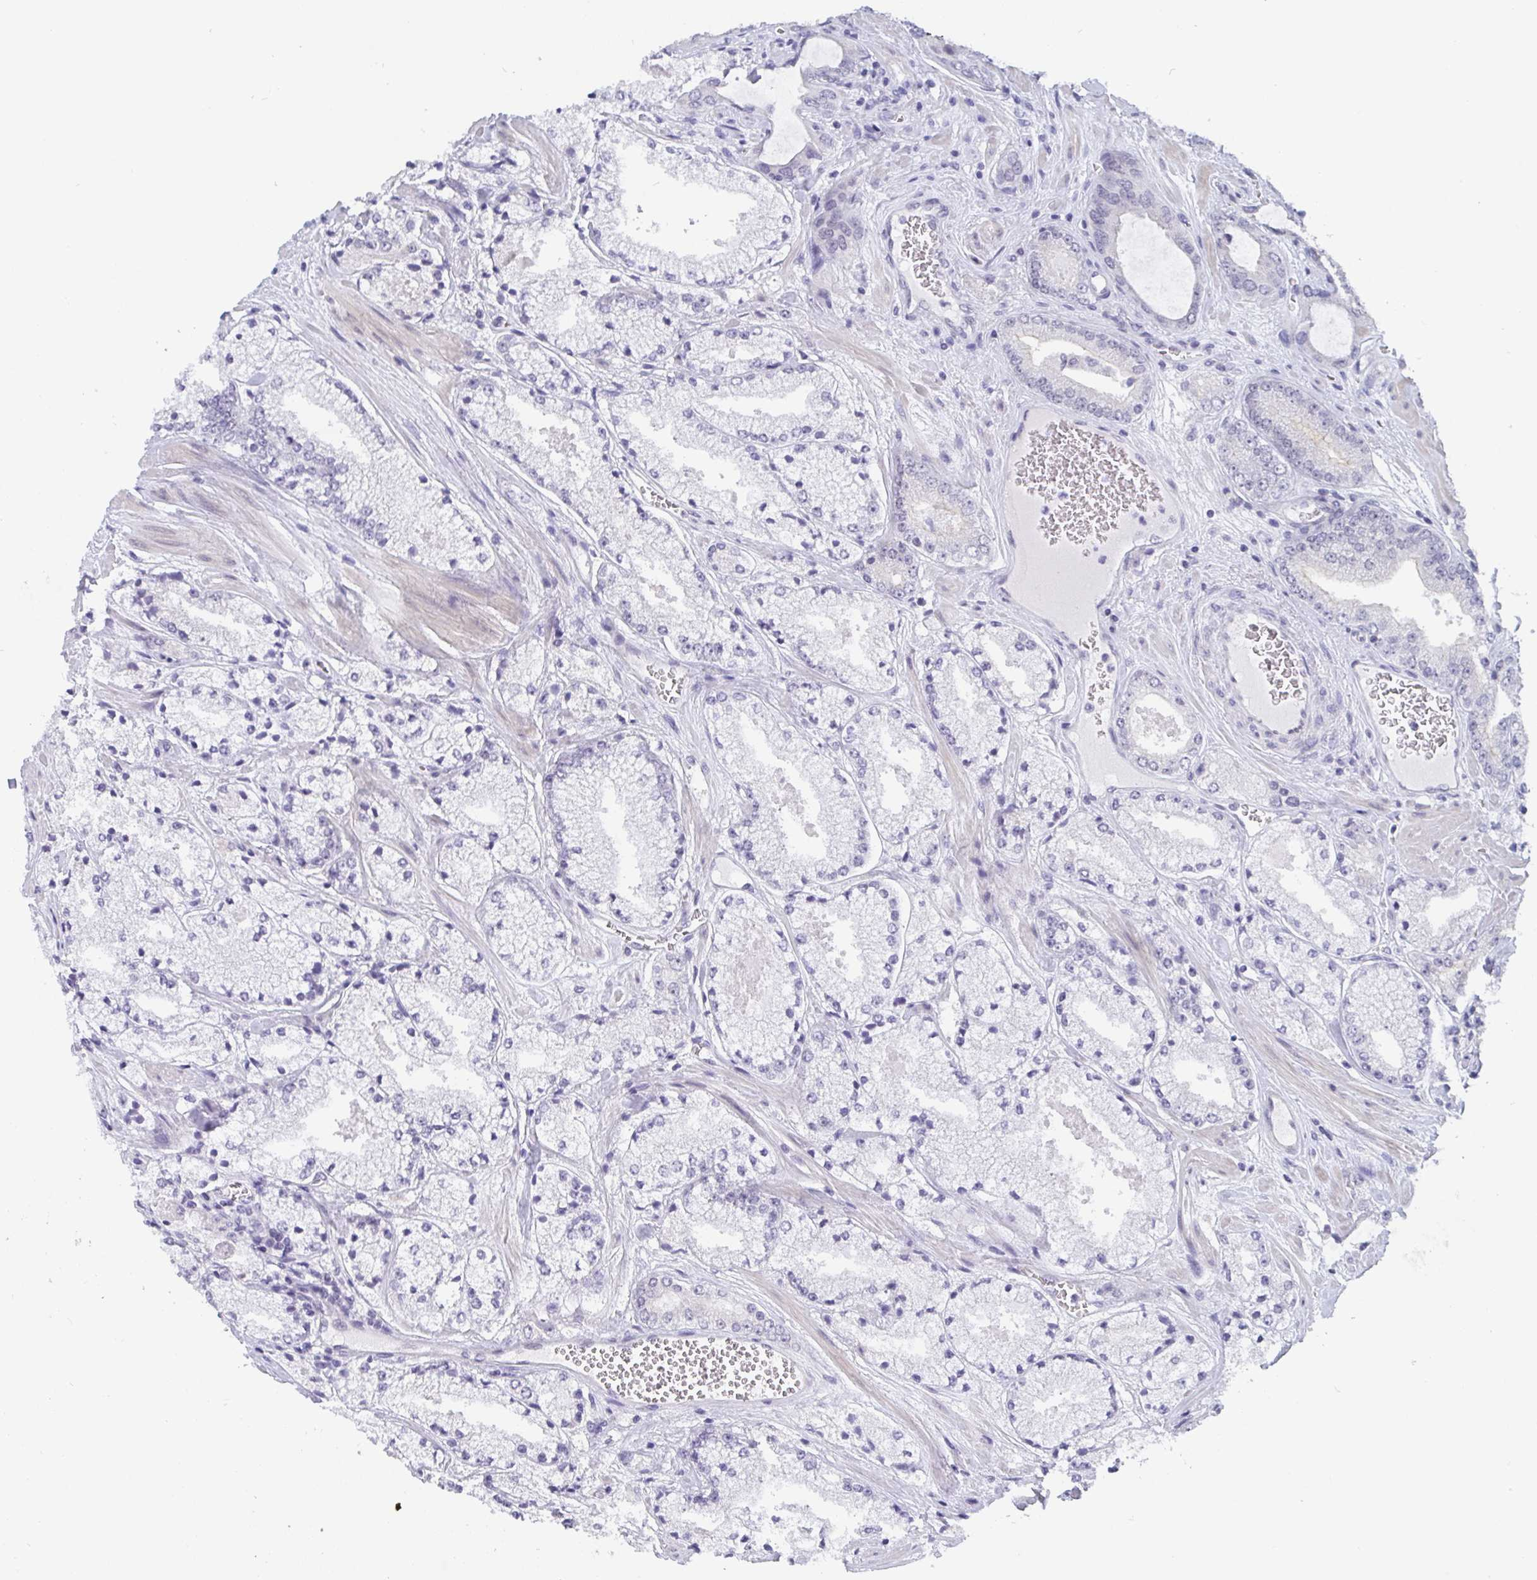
{"staining": {"intensity": "negative", "quantity": "none", "location": "none"}, "tissue": "prostate cancer", "cell_type": "Tumor cells", "image_type": "cancer", "snomed": [{"axis": "morphology", "description": "Adenocarcinoma, High grade"}, {"axis": "topography", "description": "Prostate"}], "caption": "IHC of prostate cancer demonstrates no positivity in tumor cells.", "gene": "BMAL2", "patient": {"sex": "male", "age": 63}}